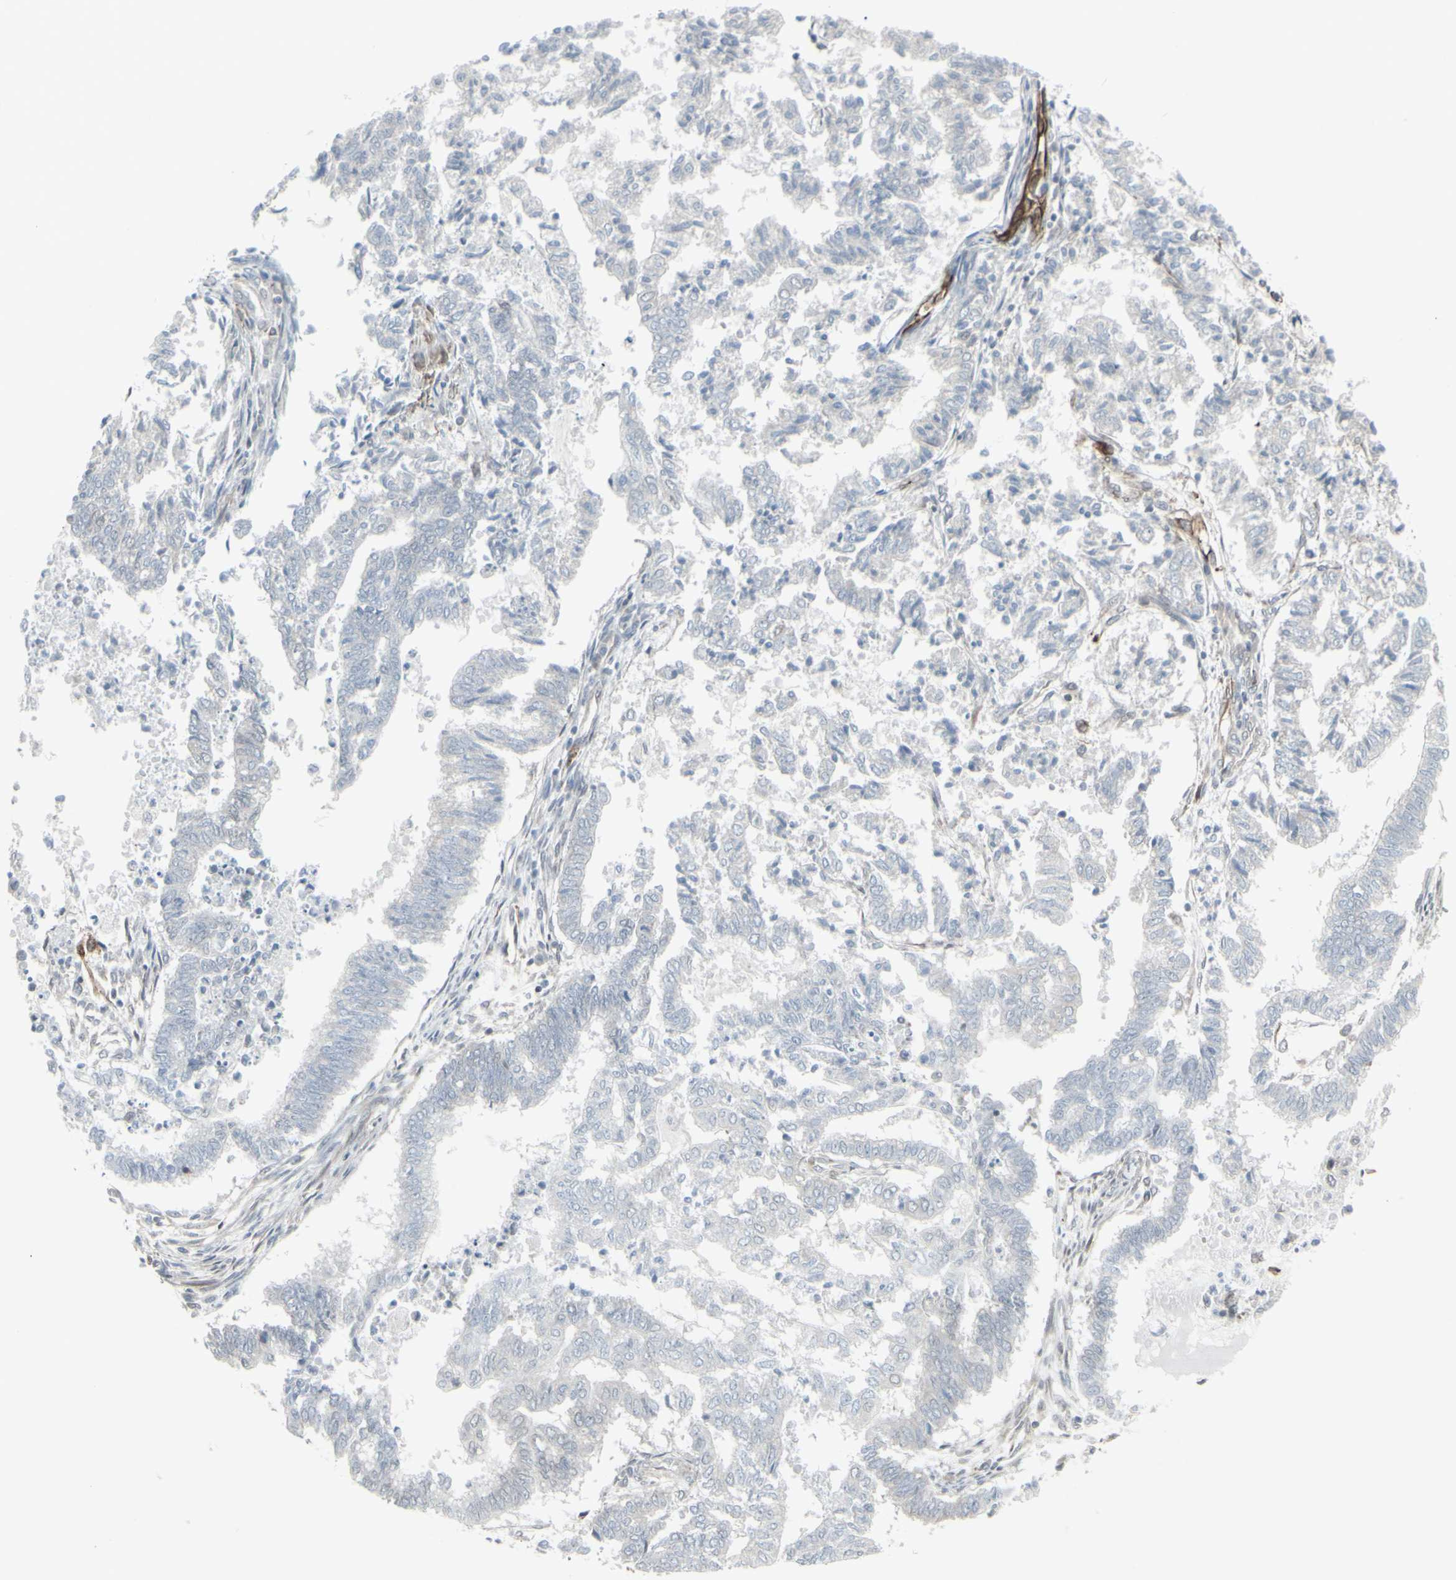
{"staining": {"intensity": "negative", "quantity": "none", "location": "none"}, "tissue": "endometrial cancer", "cell_type": "Tumor cells", "image_type": "cancer", "snomed": [{"axis": "morphology", "description": "Necrosis, NOS"}, {"axis": "morphology", "description": "Adenocarcinoma, NOS"}, {"axis": "topography", "description": "Endometrium"}], "caption": "Tumor cells show no significant staining in adenocarcinoma (endometrial).", "gene": "DTX3L", "patient": {"sex": "female", "age": 79}}